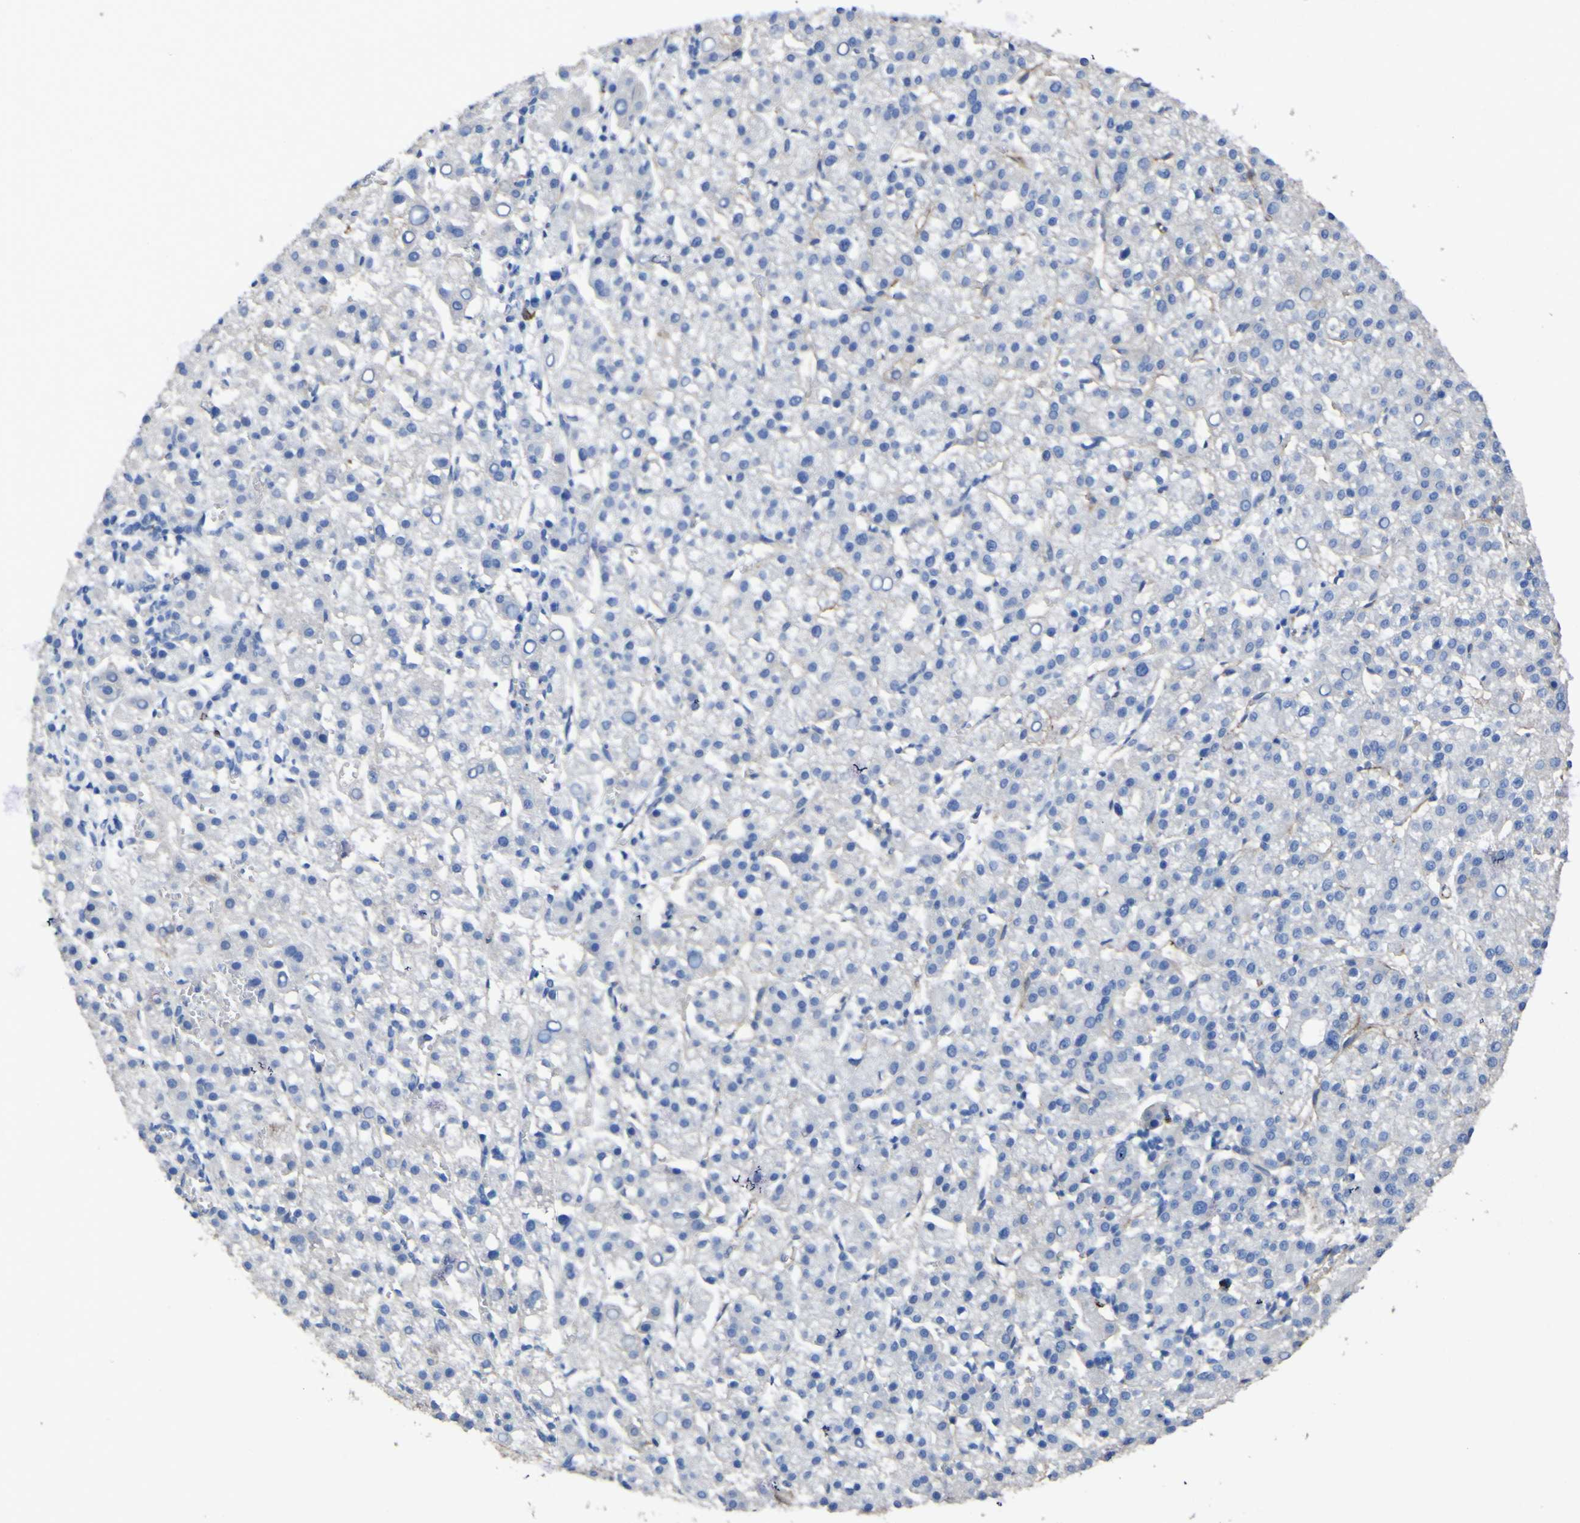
{"staining": {"intensity": "negative", "quantity": "none", "location": "none"}, "tissue": "liver cancer", "cell_type": "Tumor cells", "image_type": "cancer", "snomed": [{"axis": "morphology", "description": "Carcinoma, Hepatocellular, NOS"}, {"axis": "topography", "description": "Liver"}], "caption": "Liver cancer (hepatocellular carcinoma) stained for a protein using immunohistochemistry exhibits no staining tumor cells.", "gene": "AGO4", "patient": {"sex": "female", "age": 58}}